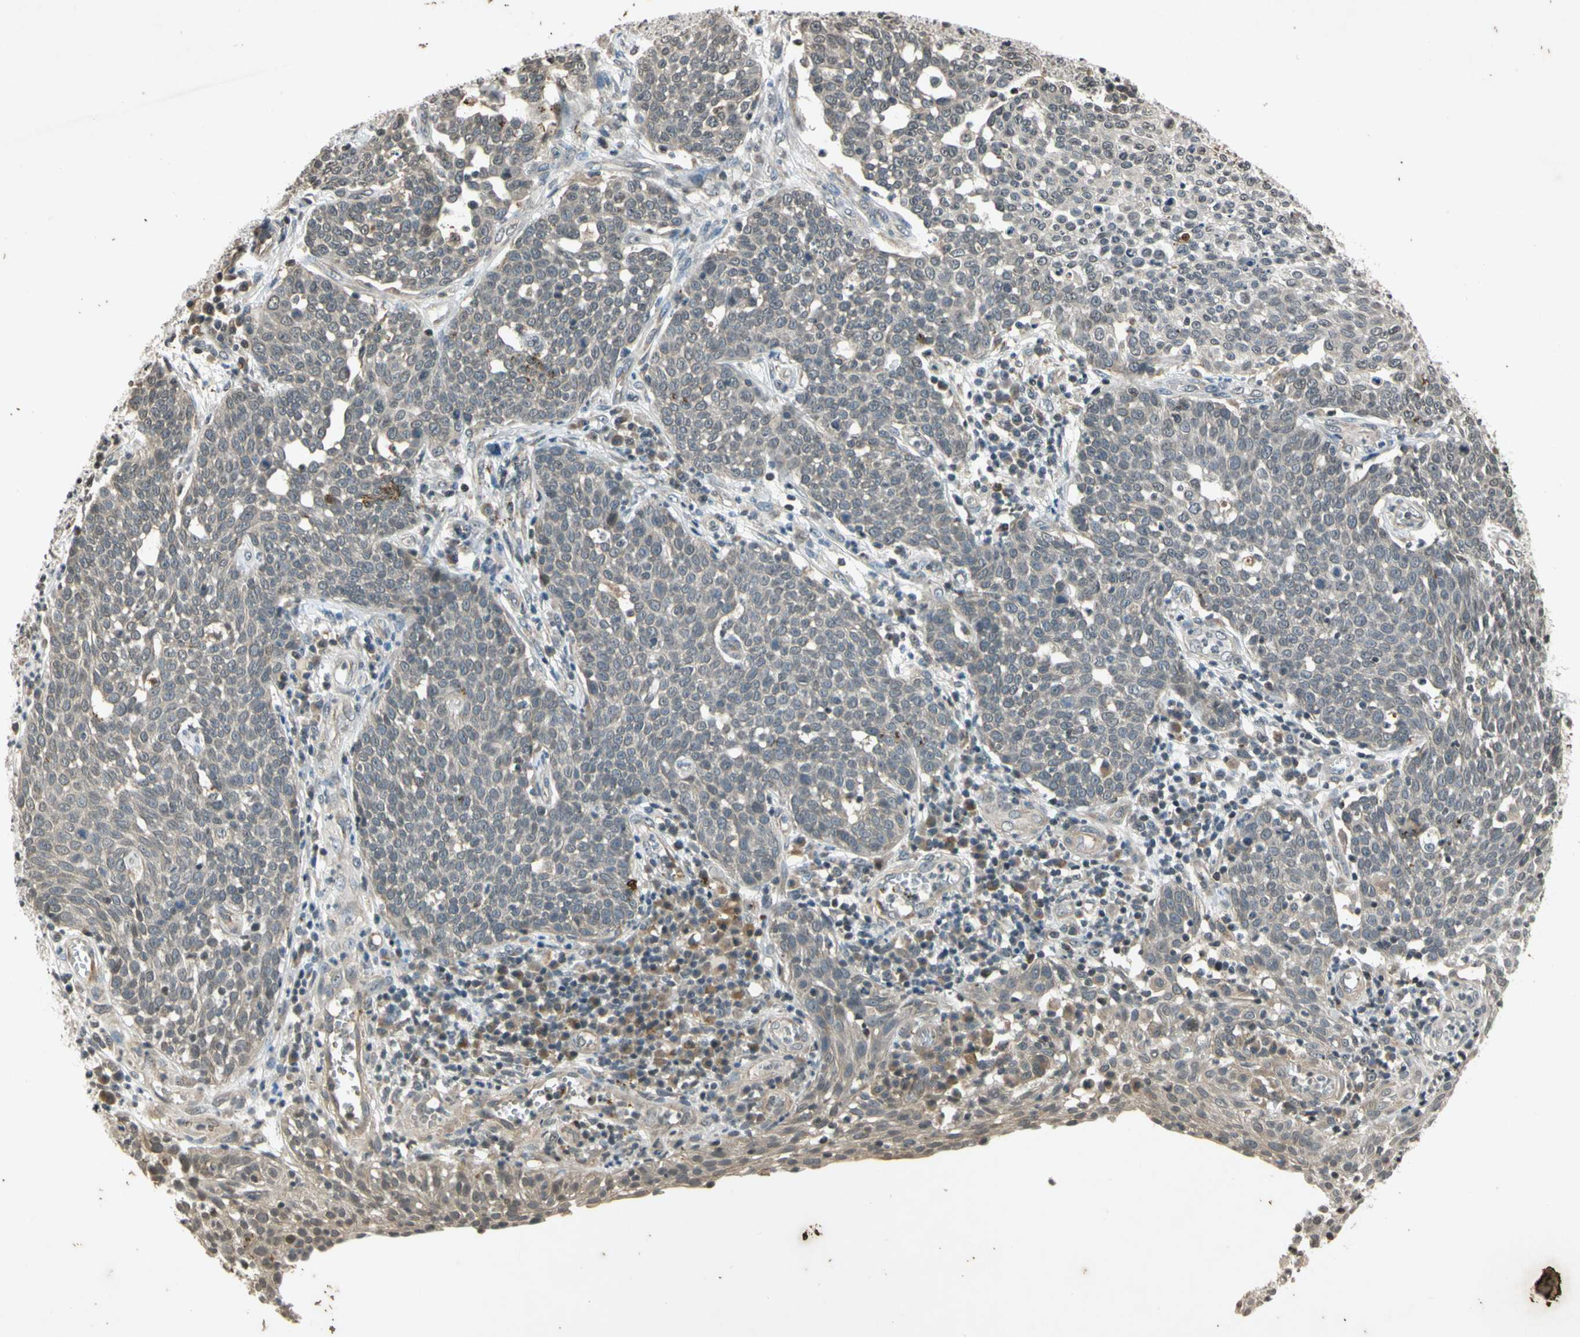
{"staining": {"intensity": "weak", "quantity": "25%-75%", "location": "cytoplasmic/membranous"}, "tissue": "cervical cancer", "cell_type": "Tumor cells", "image_type": "cancer", "snomed": [{"axis": "morphology", "description": "Squamous cell carcinoma, NOS"}, {"axis": "topography", "description": "Cervix"}], "caption": "Immunohistochemistry (IHC) of squamous cell carcinoma (cervical) displays low levels of weak cytoplasmic/membranous staining in approximately 25%-75% of tumor cells.", "gene": "EFNB2", "patient": {"sex": "female", "age": 34}}